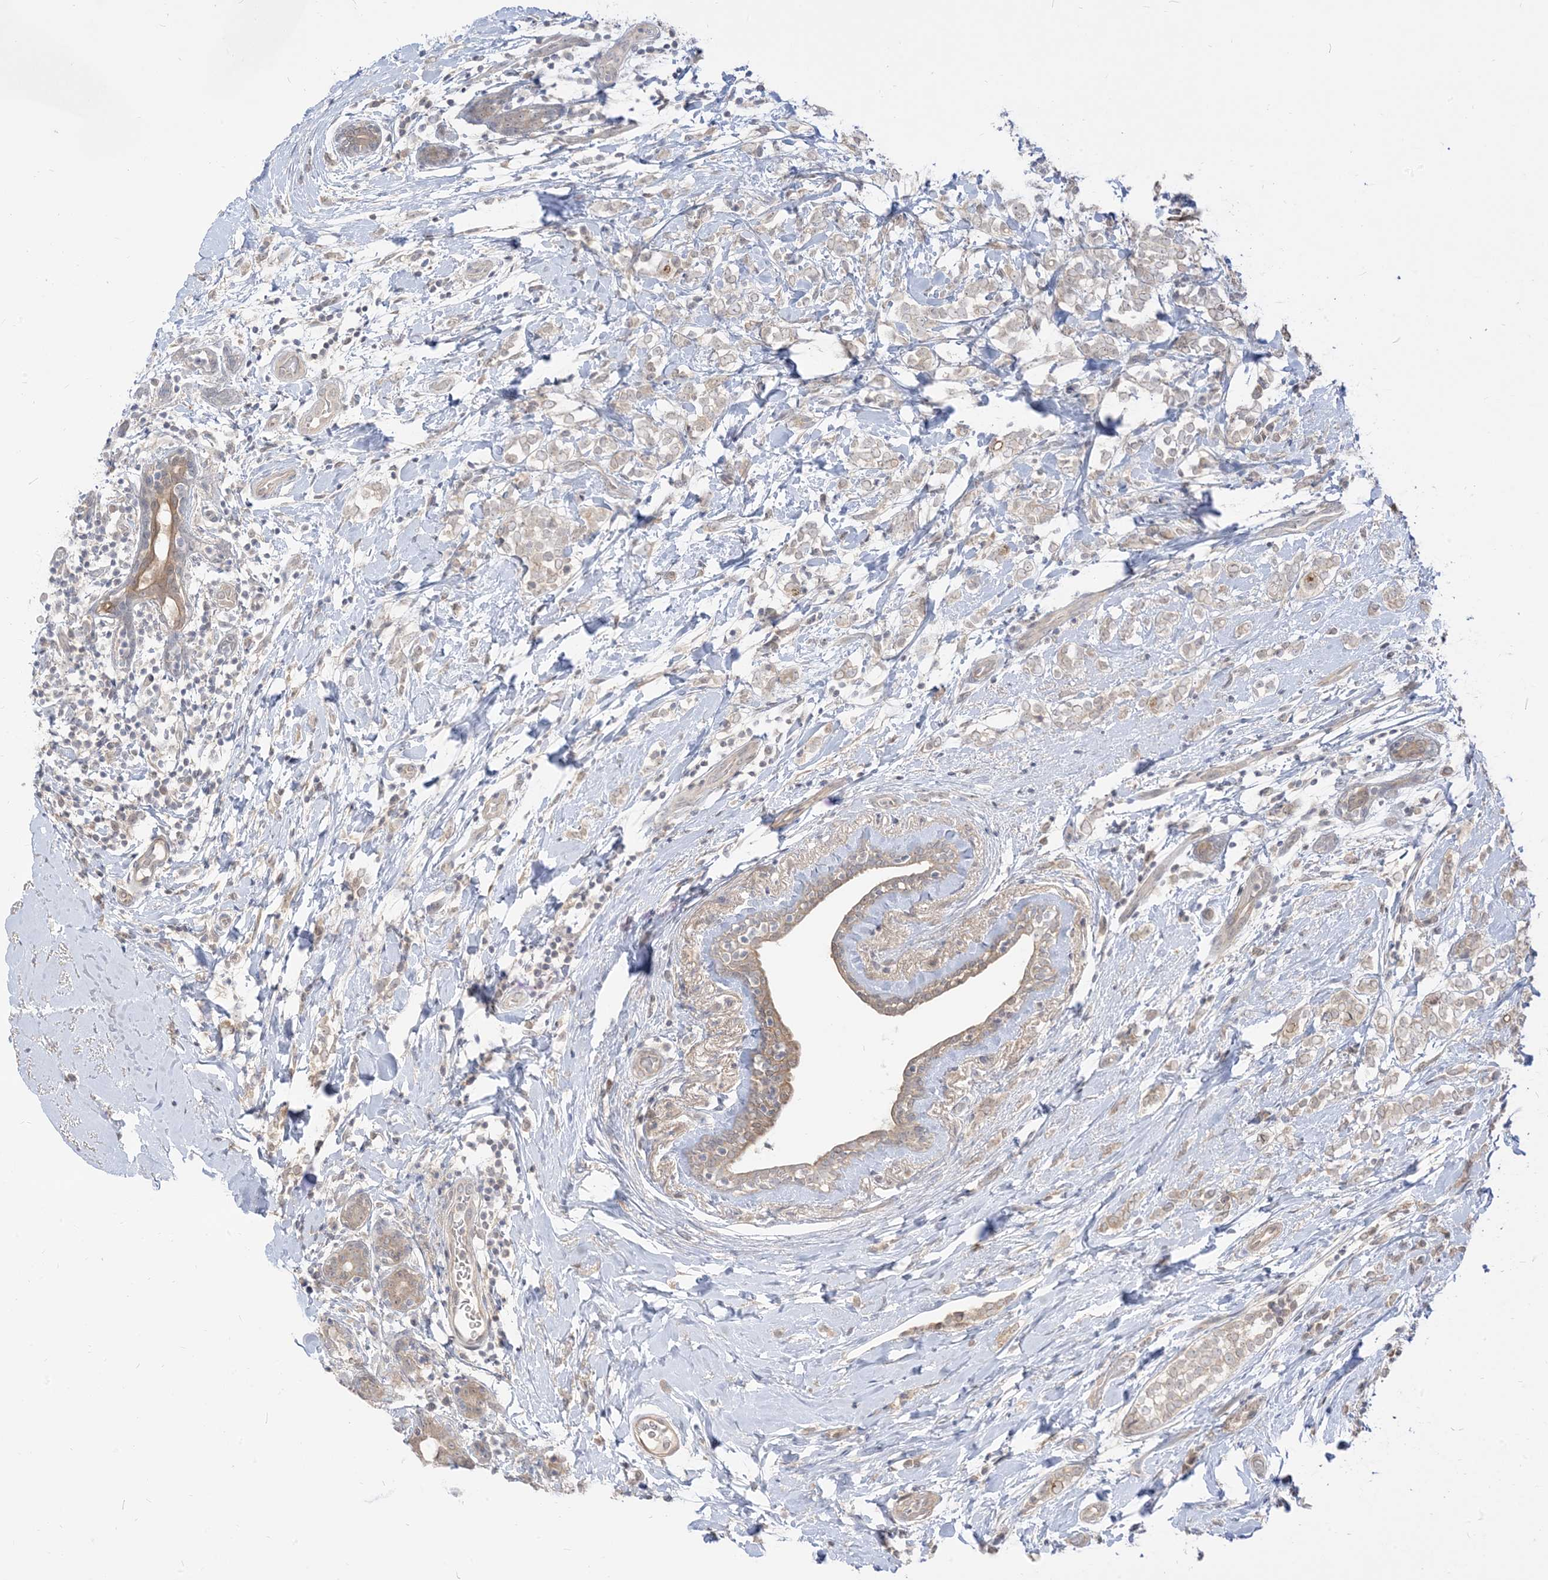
{"staining": {"intensity": "weak", "quantity": "25%-75%", "location": "cytoplasmic/membranous"}, "tissue": "breast cancer", "cell_type": "Tumor cells", "image_type": "cancer", "snomed": [{"axis": "morphology", "description": "Normal tissue, NOS"}, {"axis": "morphology", "description": "Lobular carcinoma"}, {"axis": "topography", "description": "Breast"}], "caption": "A photomicrograph of human breast cancer stained for a protein exhibits weak cytoplasmic/membranous brown staining in tumor cells.", "gene": "TBCC", "patient": {"sex": "female", "age": 47}}